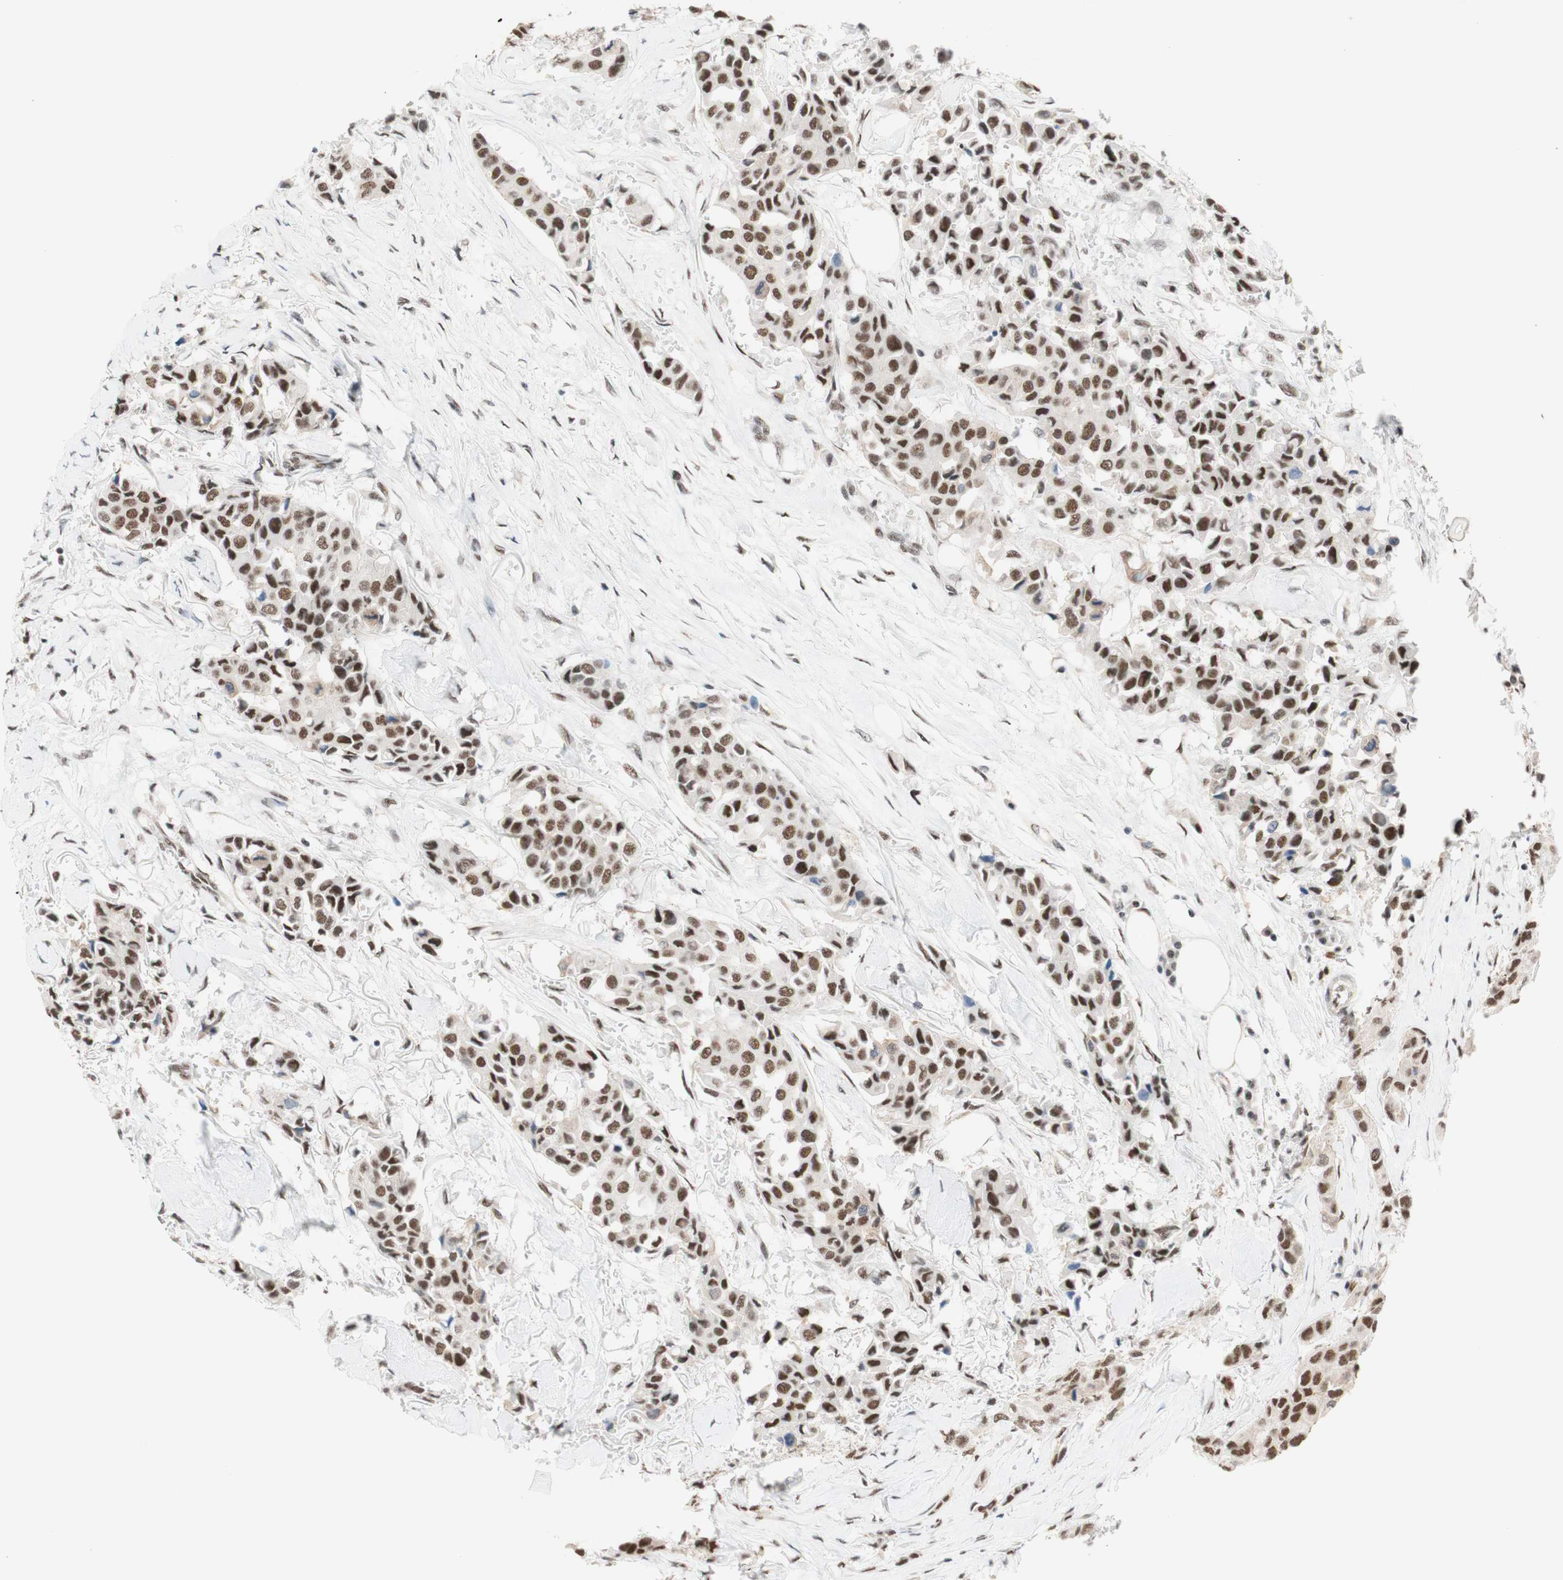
{"staining": {"intensity": "strong", "quantity": ">75%", "location": "nuclear"}, "tissue": "breast cancer", "cell_type": "Tumor cells", "image_type": "cancer", "snomed": [{"axis": "morphology", "description": "Duct carcinoma"}, {"axis": "topography", "description": "Breast"}], "caption": "Immunohistochemical staining of breast invasive ductal carcinoma exhibits high levels of strong nuclear expression in about >75% of tumor cells. (DAB IHC with brightfield microscopy, high magnification).", "gene": "PRPF19", "patient": {"sex": "female", "age": 80}}